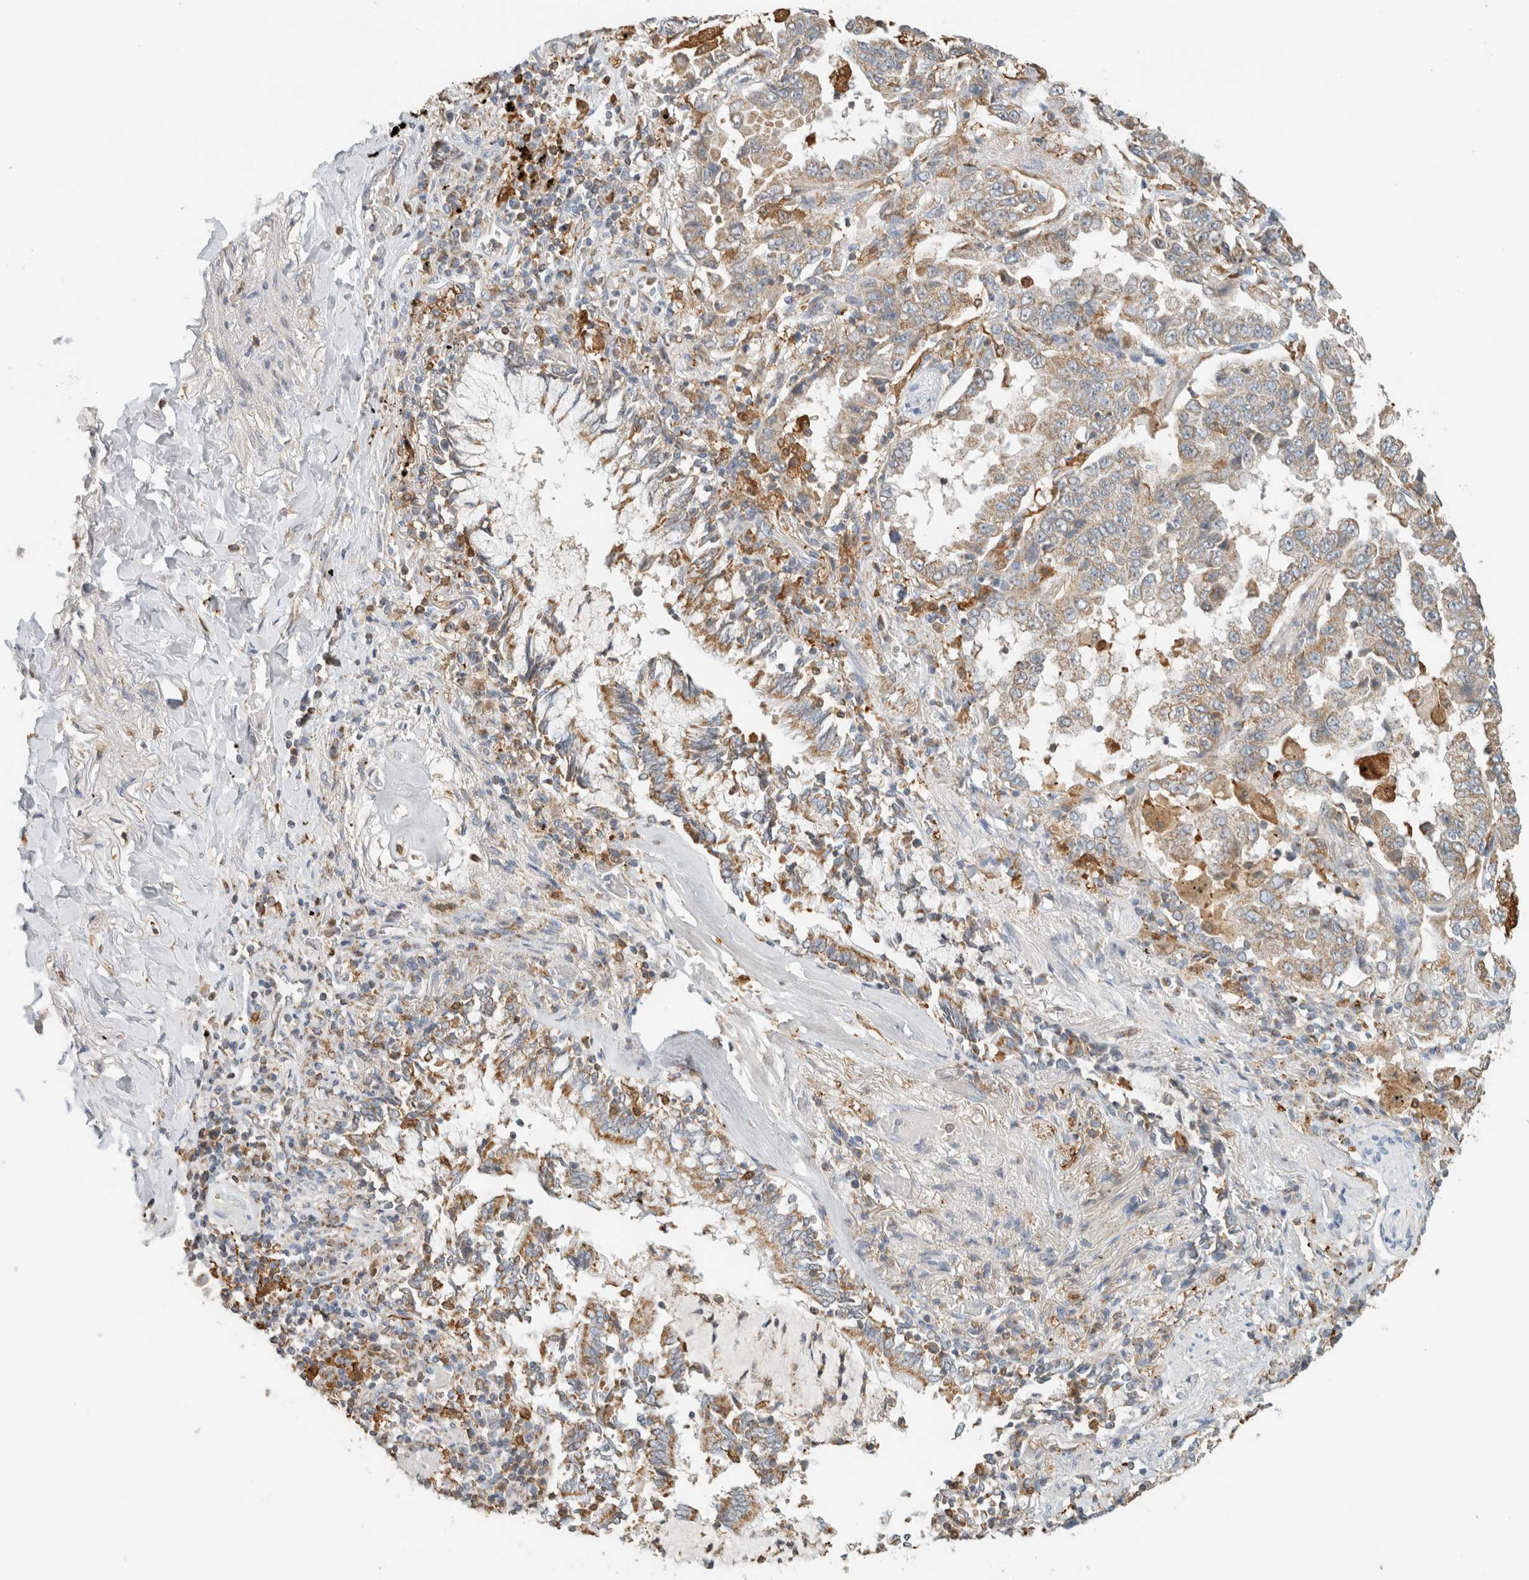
{"staining": {"intensity": "weak", "quantity": ">75%", "location": "cytoplasmic/membranous"}, "tissue": "lung cancer", "cell_type": "Tumor cells", "image_type": "cancer", "snomed": [{"axis": "morphology", "description": "Adenocarcinoma, NOS"}, {"axis": "topography", "description": "Lung"}], "caption": "Protein expression analysis of human lung cancer reveals weak cytoplasmic/membranous staining in about >75% of tumor cells.", "gene": "CAPG", "patient": {"sex": "female", "age": 51}}